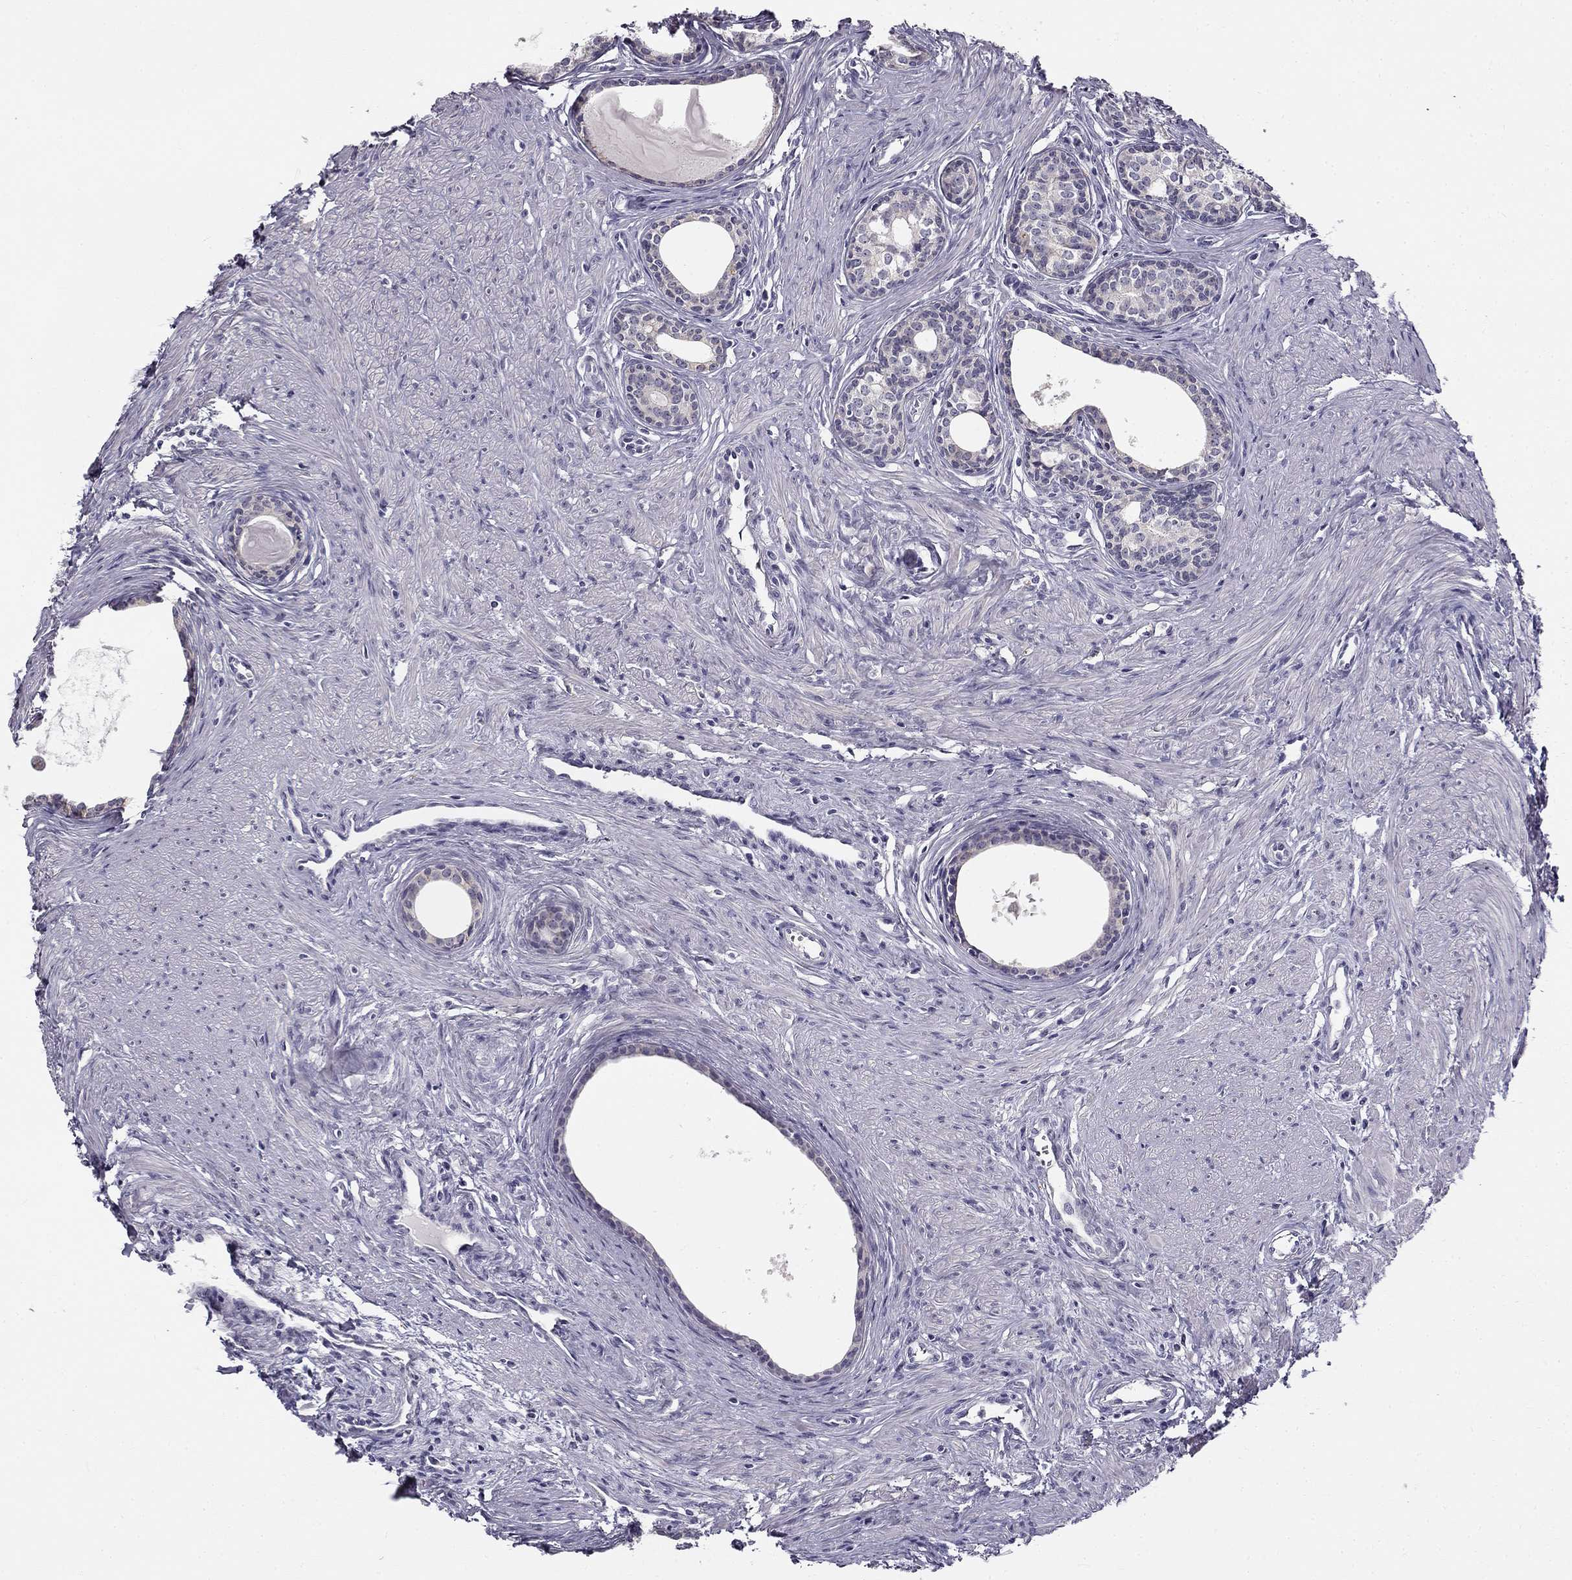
{"staining": {"intensity": "strong", "quantity": "<25%", "location": "cytoplasmic/membranous"}, "tissue": "prostate", "cell_type": "Glandular cells", "image_type": "normal", "snomed": [{"axis": "morphology", "description": "Normal tissue, NOS"}, {"axis": "topography", "description": "Prostate"}], "caption": "This histopathology image displays IHC staining of benign prostate, with medium strong cytoplasmic/membranous staining in approximately <25% of glandular cells.", "gene": "CNR1", "patient": {"sex": "male", "age": 60}}